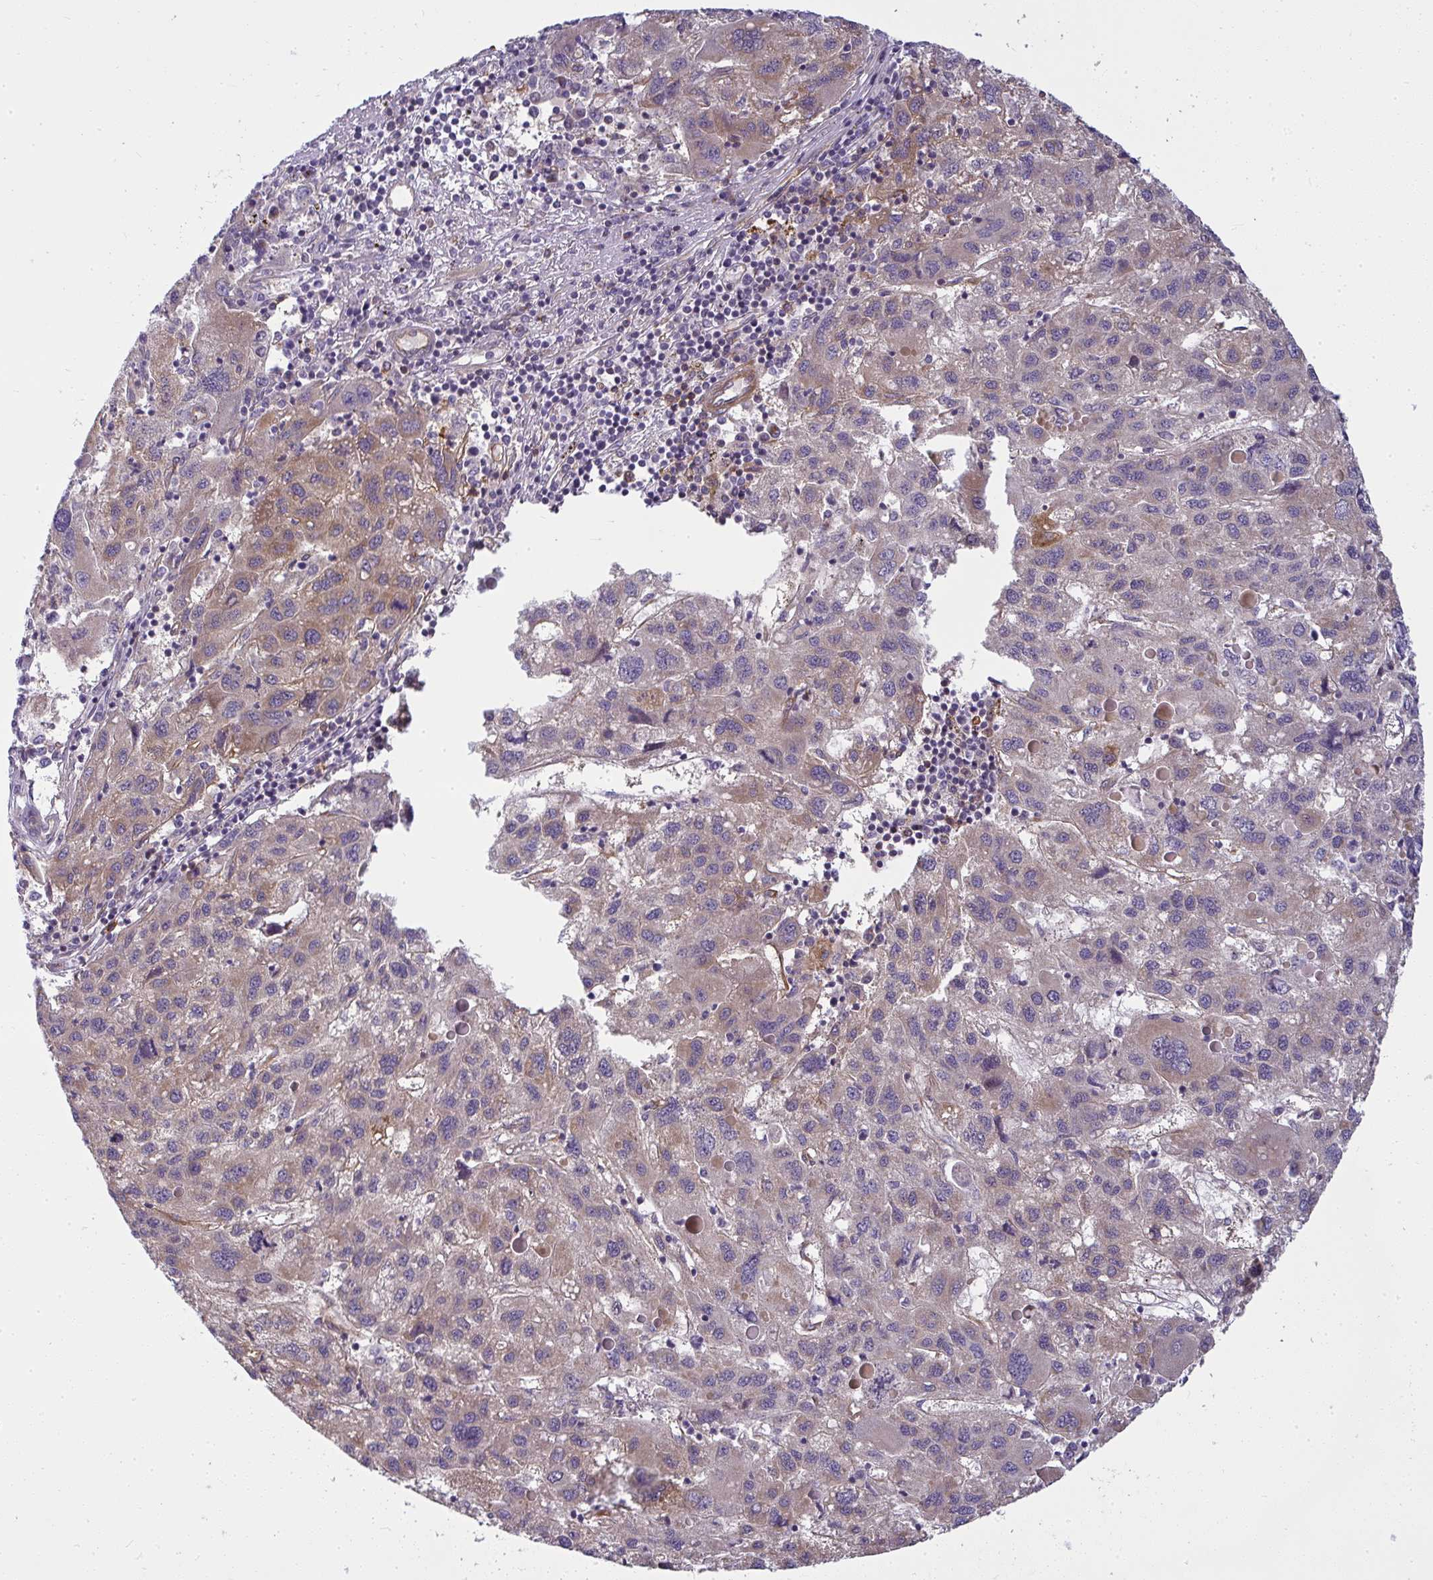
{"staining": {"intensity": "moderate", "quantity": "<25%", "location": "cytoplasmic/membranous"}, "tissue": "liver cancer", "cell_type": "Tumor cells", "image_type": "cancer", "snomed": [{"axis": "morphology", "description": "Carcinoma, Hepatocellular, NOS"}, {"axis": "topography", "description": "Liver"}], "caption": "A micrograph of human hepatocellular carcinoma (liver) stained for a protein reveals moderate cytoplasmic/membranous brown staining in tumor cells.", "gene": "IFIT3", "patient": {"sex": "female", "age": 77}}